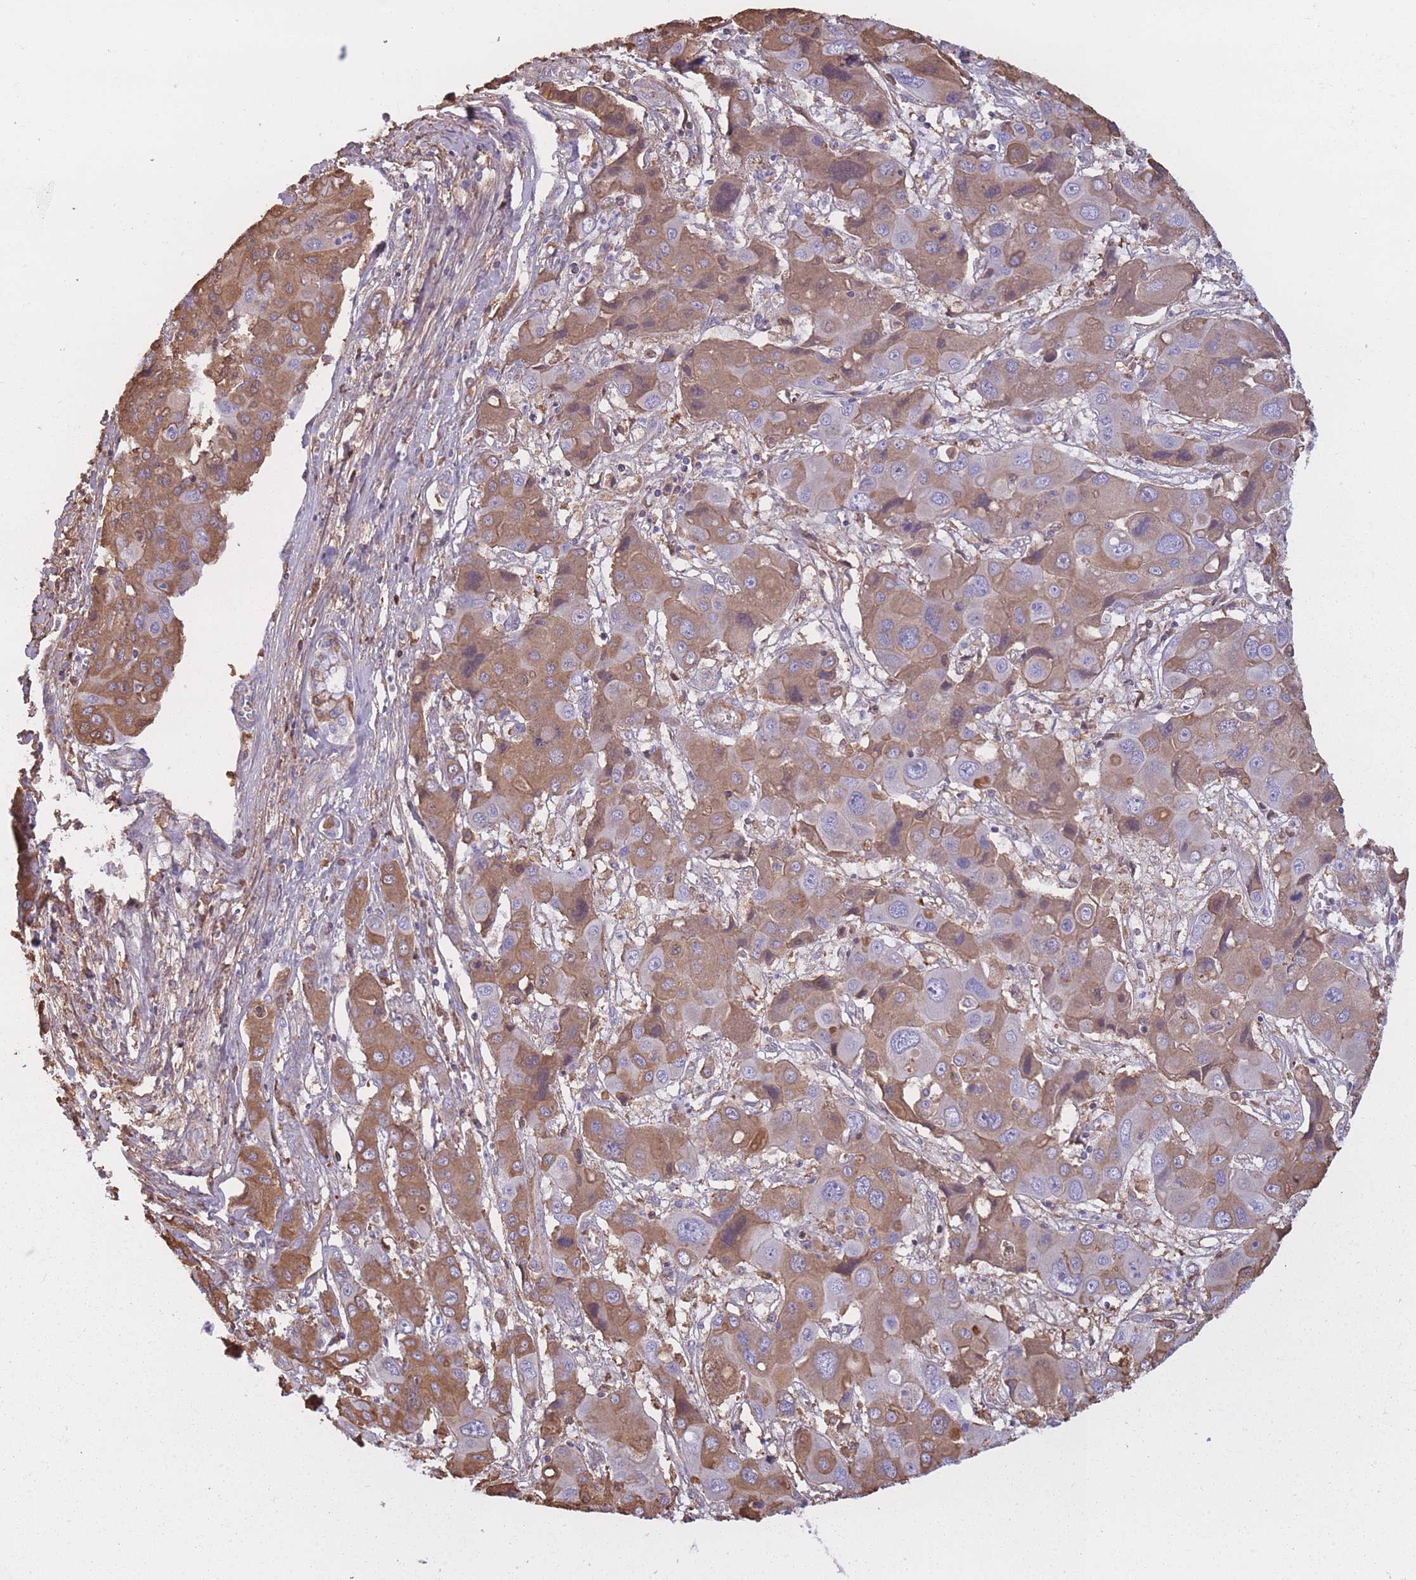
{"staining": {"intensity": "moderate", "quantity": ">75%", "location": "cytoplasmic/membranous"}, "tissue": "liver cancer", "cell_type": "Tumor cells", "image_type": "cancer", "snomed": [{"axis": "morphology", "description": "Cholangiocarcinoma"}, {"axis": "topography", "description": "Liver"}], "caption": "A brown stain shows moderate cytoplasmic/membranous staining of a protein in liver cholangiocarcinoma tumor cells.", "gene": "KAT2A", "patient": {"sex": "male", "age": 67}}